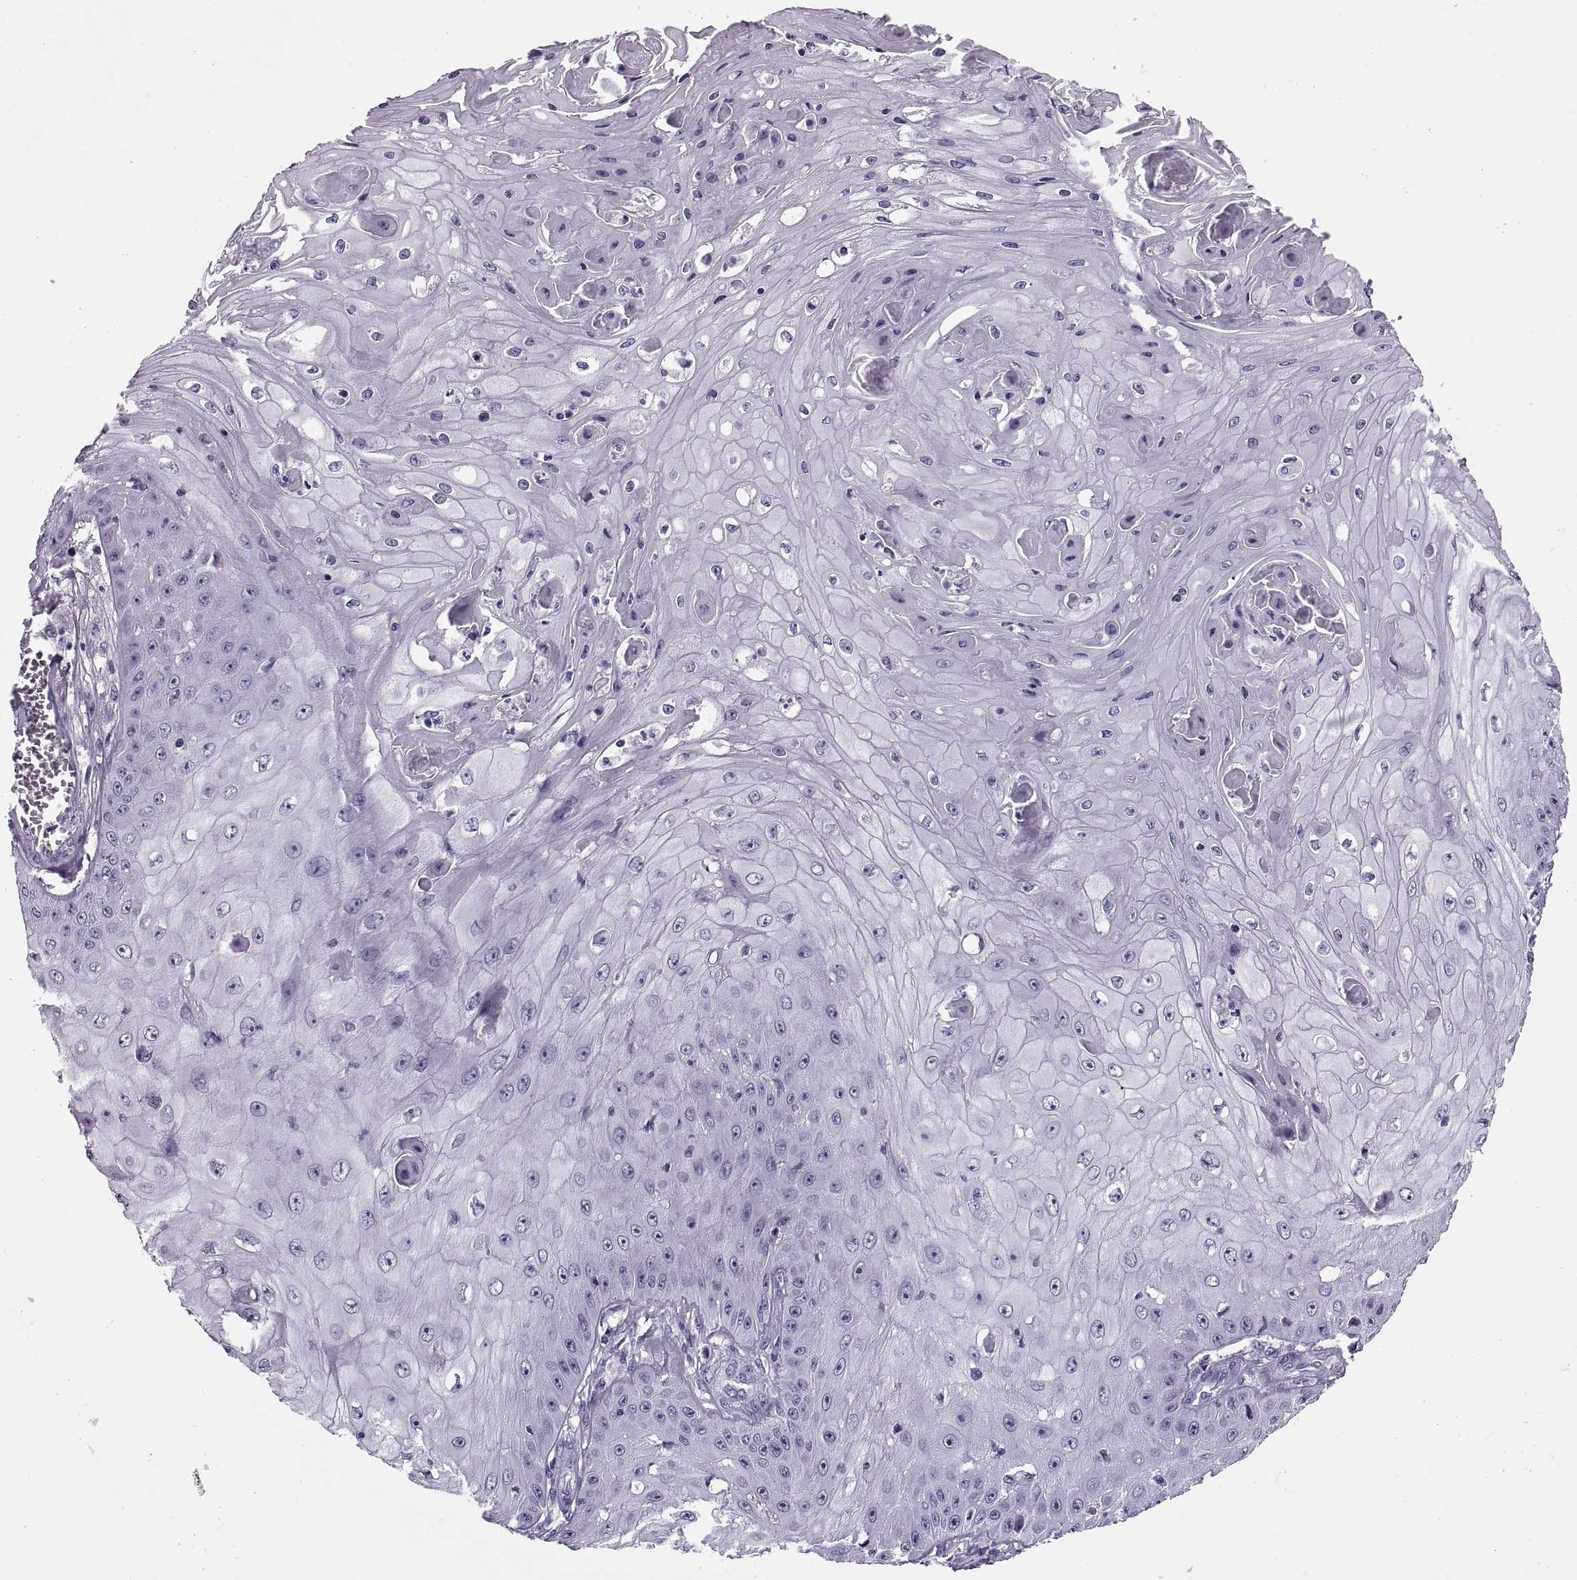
{"staining": {"intensity": "negative", "quantity": "none", "location": "none"}, "tissue": "skin cancer", "cell_type": "Tumor cells", "image_type": "cancer", "snomed": [{"axis": "morphology", "description": "Squamous cell carcinoma, NOS"}, {"axis": "topography", "description": "Skin"}], "caption": "This is an immunohistochemistry (IHC) image of squamous cell carcinoma (skin). There is no staining in tumor cells.", "gene": "SYNGR4", "patient": {"sex": "male", "age": 70}}